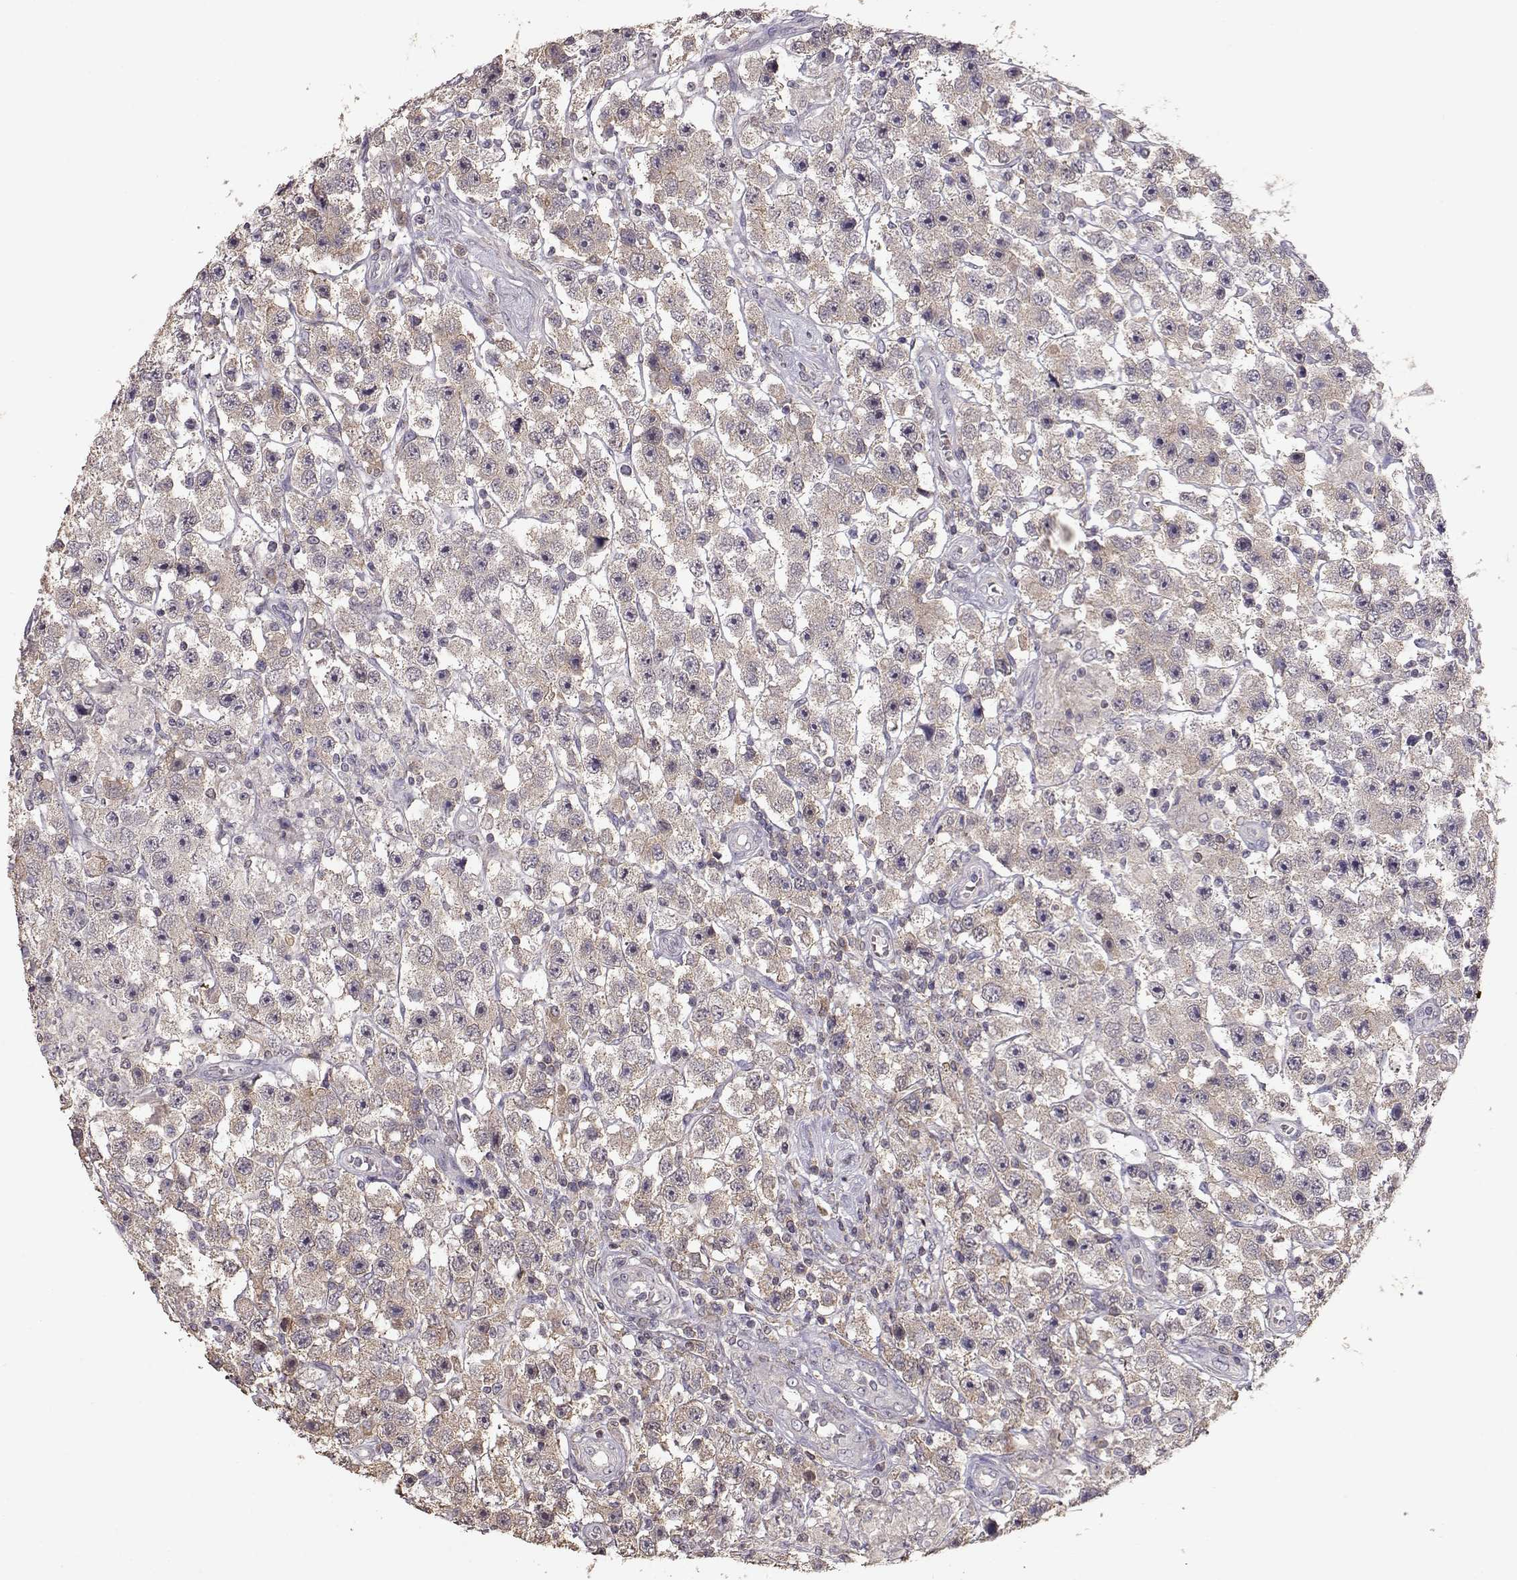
{"staining": {"intensity": "weak", "quantity": ">75%", "location": "cytoplasmic/membranous"}, "tissue": "testis cancer", "cell_type": "Tumor cells", "image_type": "cancer", "snomed": [{"axis": "morphology", "description": "Seminoma, NOS"}, {"axis": "topography", "description": "Testis"}], "caption": "Protein expression analysis of human seminoma (testis) reveals weak cytoplasmic/membranous expression in approximately >75% of tumor cells. (DAB (3,3'-diaminobenzidine) = brown stain, brightfield microscopy at high magnification).", "gene": "PMCH", "patient": {"sex": "male", "age": 45}}